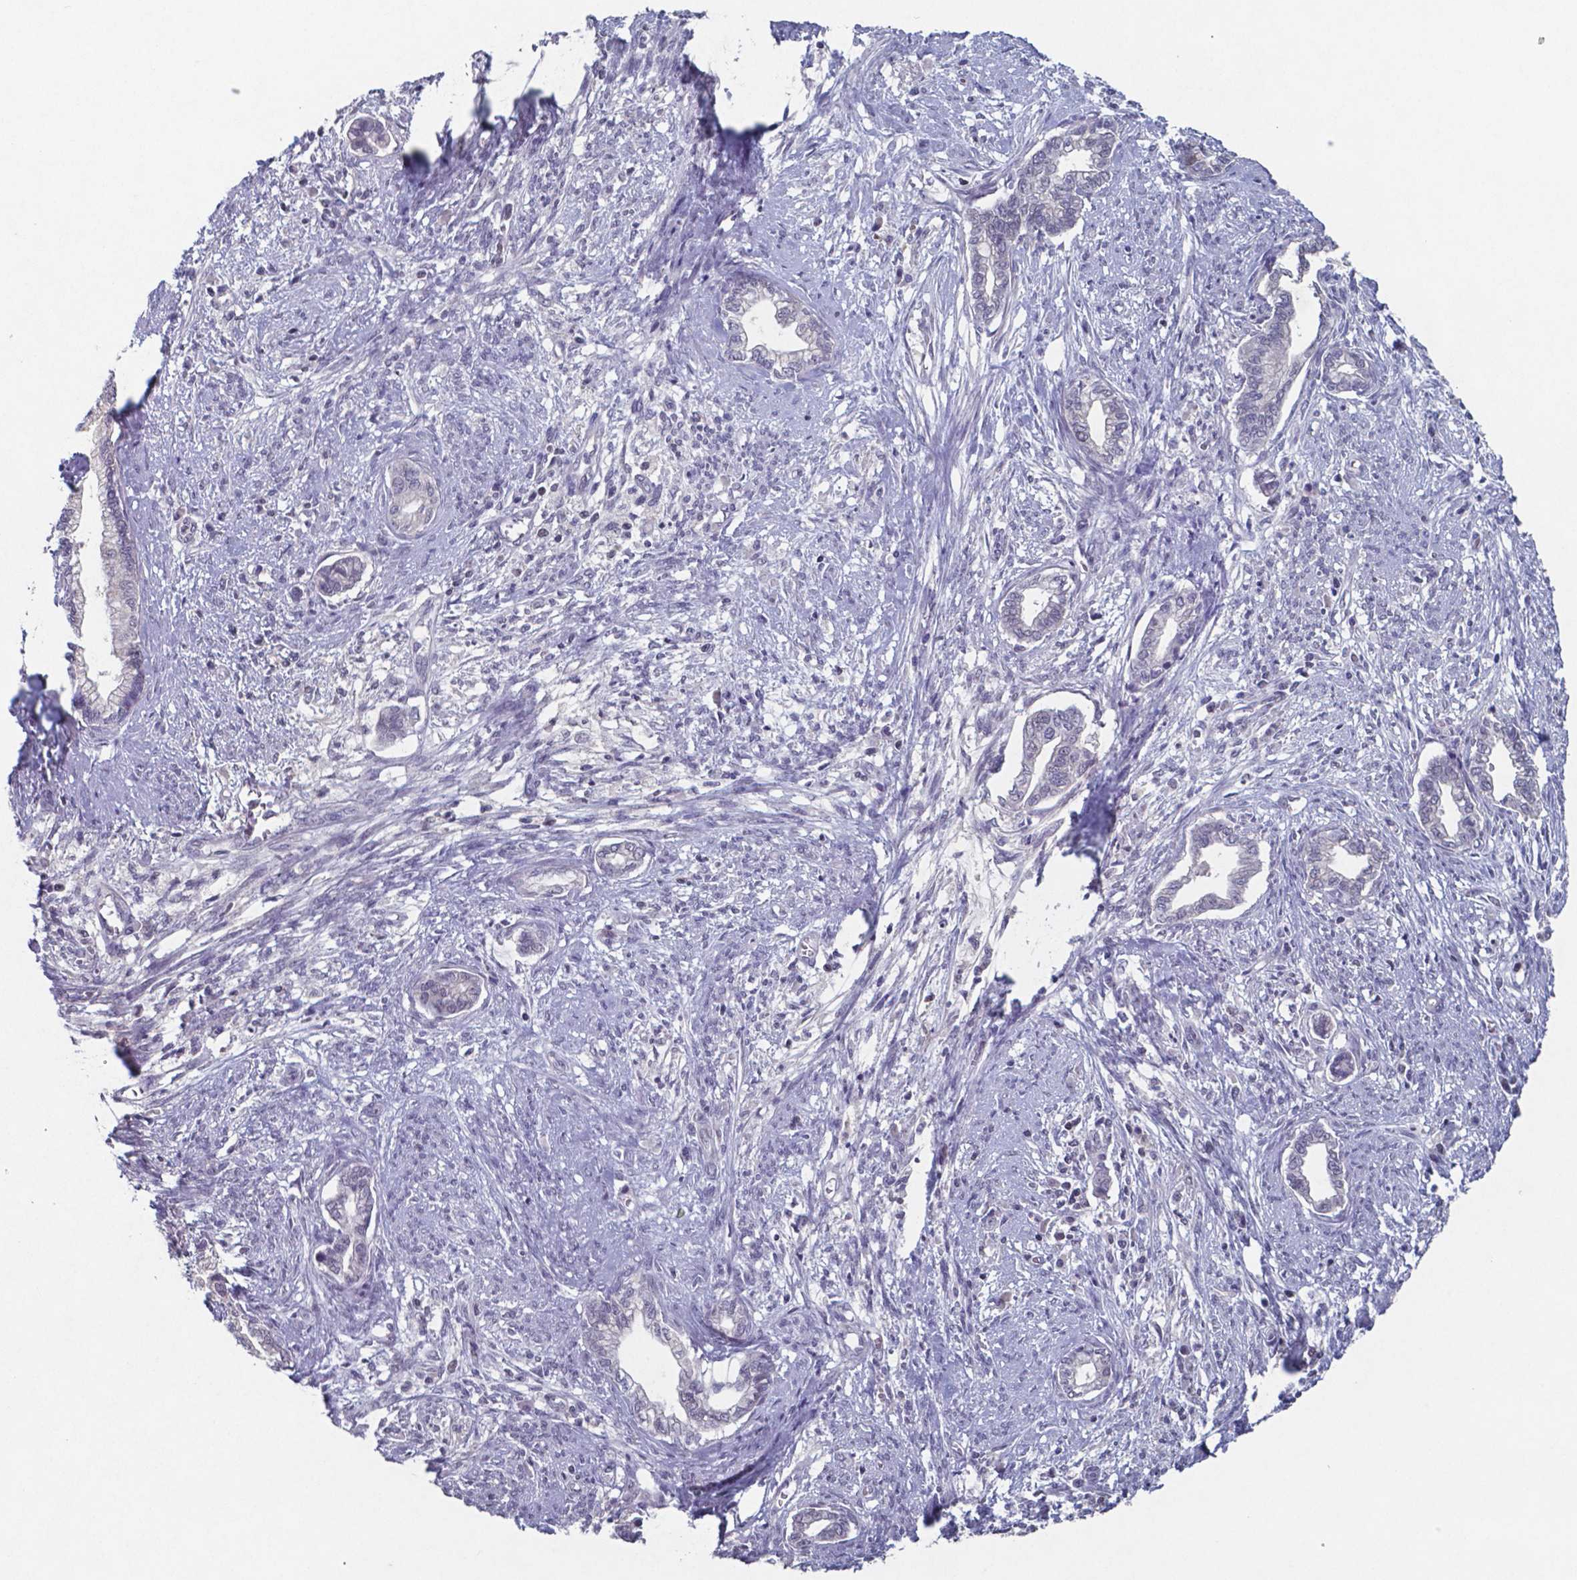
{"staining": {"intensity": "negative", "quantity": "none", "location": "none"}, "tissue": "cervical cancer", "cell_type": "Tumor cells", "image_type": "cancer", "snomed": [{"axis": "morphology", "description": "Adenocarcinoma, NOS"}, {"axis": "topography", "description": "Cervix"}], "caption": "This is an IHC micrograph of adenocarcinoma (cervical). There is no expression in tumor cells.", "gene": "TDP2", "patient": {"sex": "female", "age": 62}}